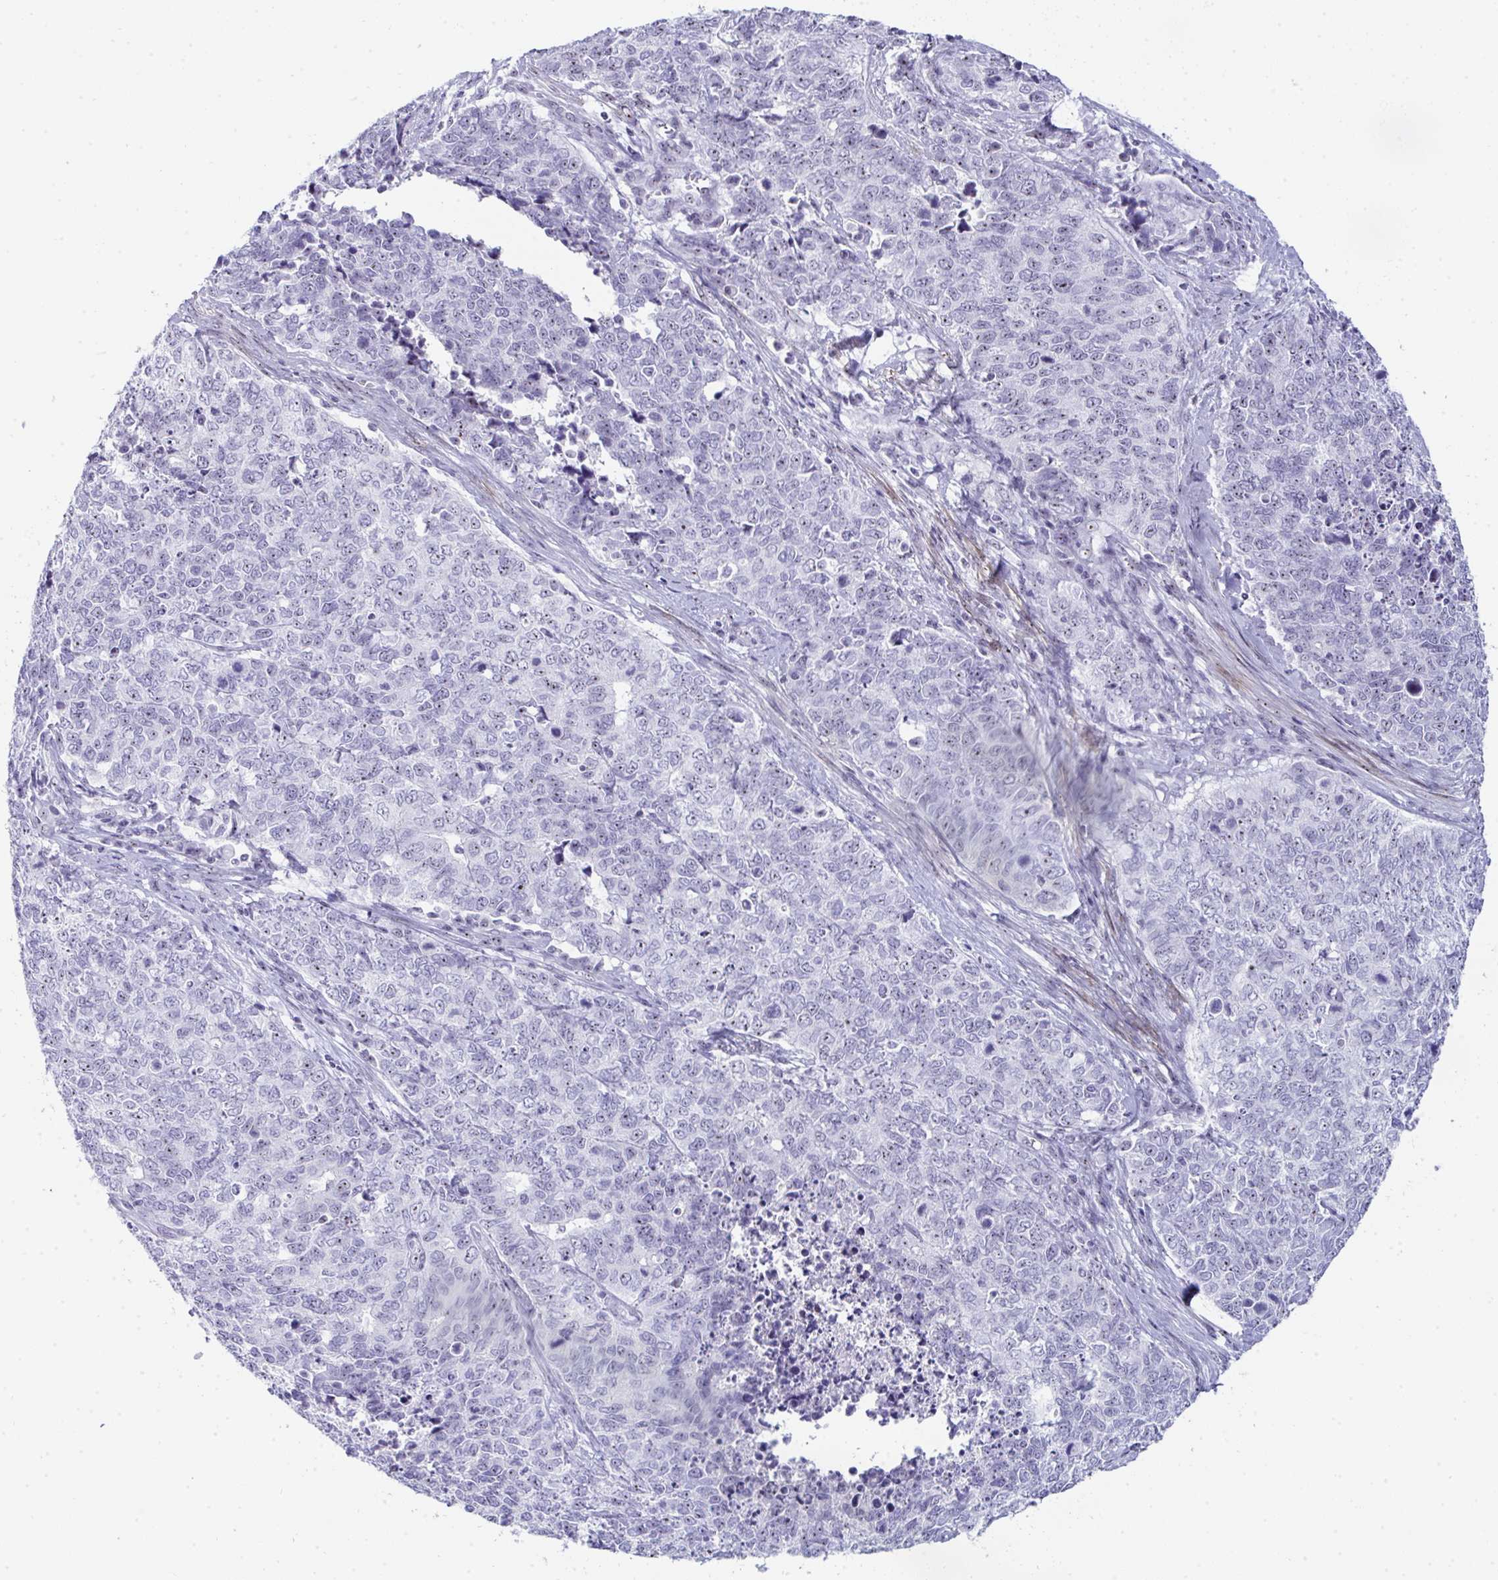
{"staining": {"intensity": "weak", "quantity": "<25%", "location": "nuclear"}, "tissue": "cervical cancer", "cell_type": "Tumor cells", "image_type": "cancer", "snomed": [{"axis": "morphology", "description": "Adenocarcinoma, NOS"}, {"axis": "topography", "description": "Cervix"}], "caption": "An immunohistochemistry (IHC) micrograph of cervical cancer is shown. There is no staining in tumor cells of cervical cancer.", "gene": "NOP10", "patient": {"sex": "female", "age": 63}}